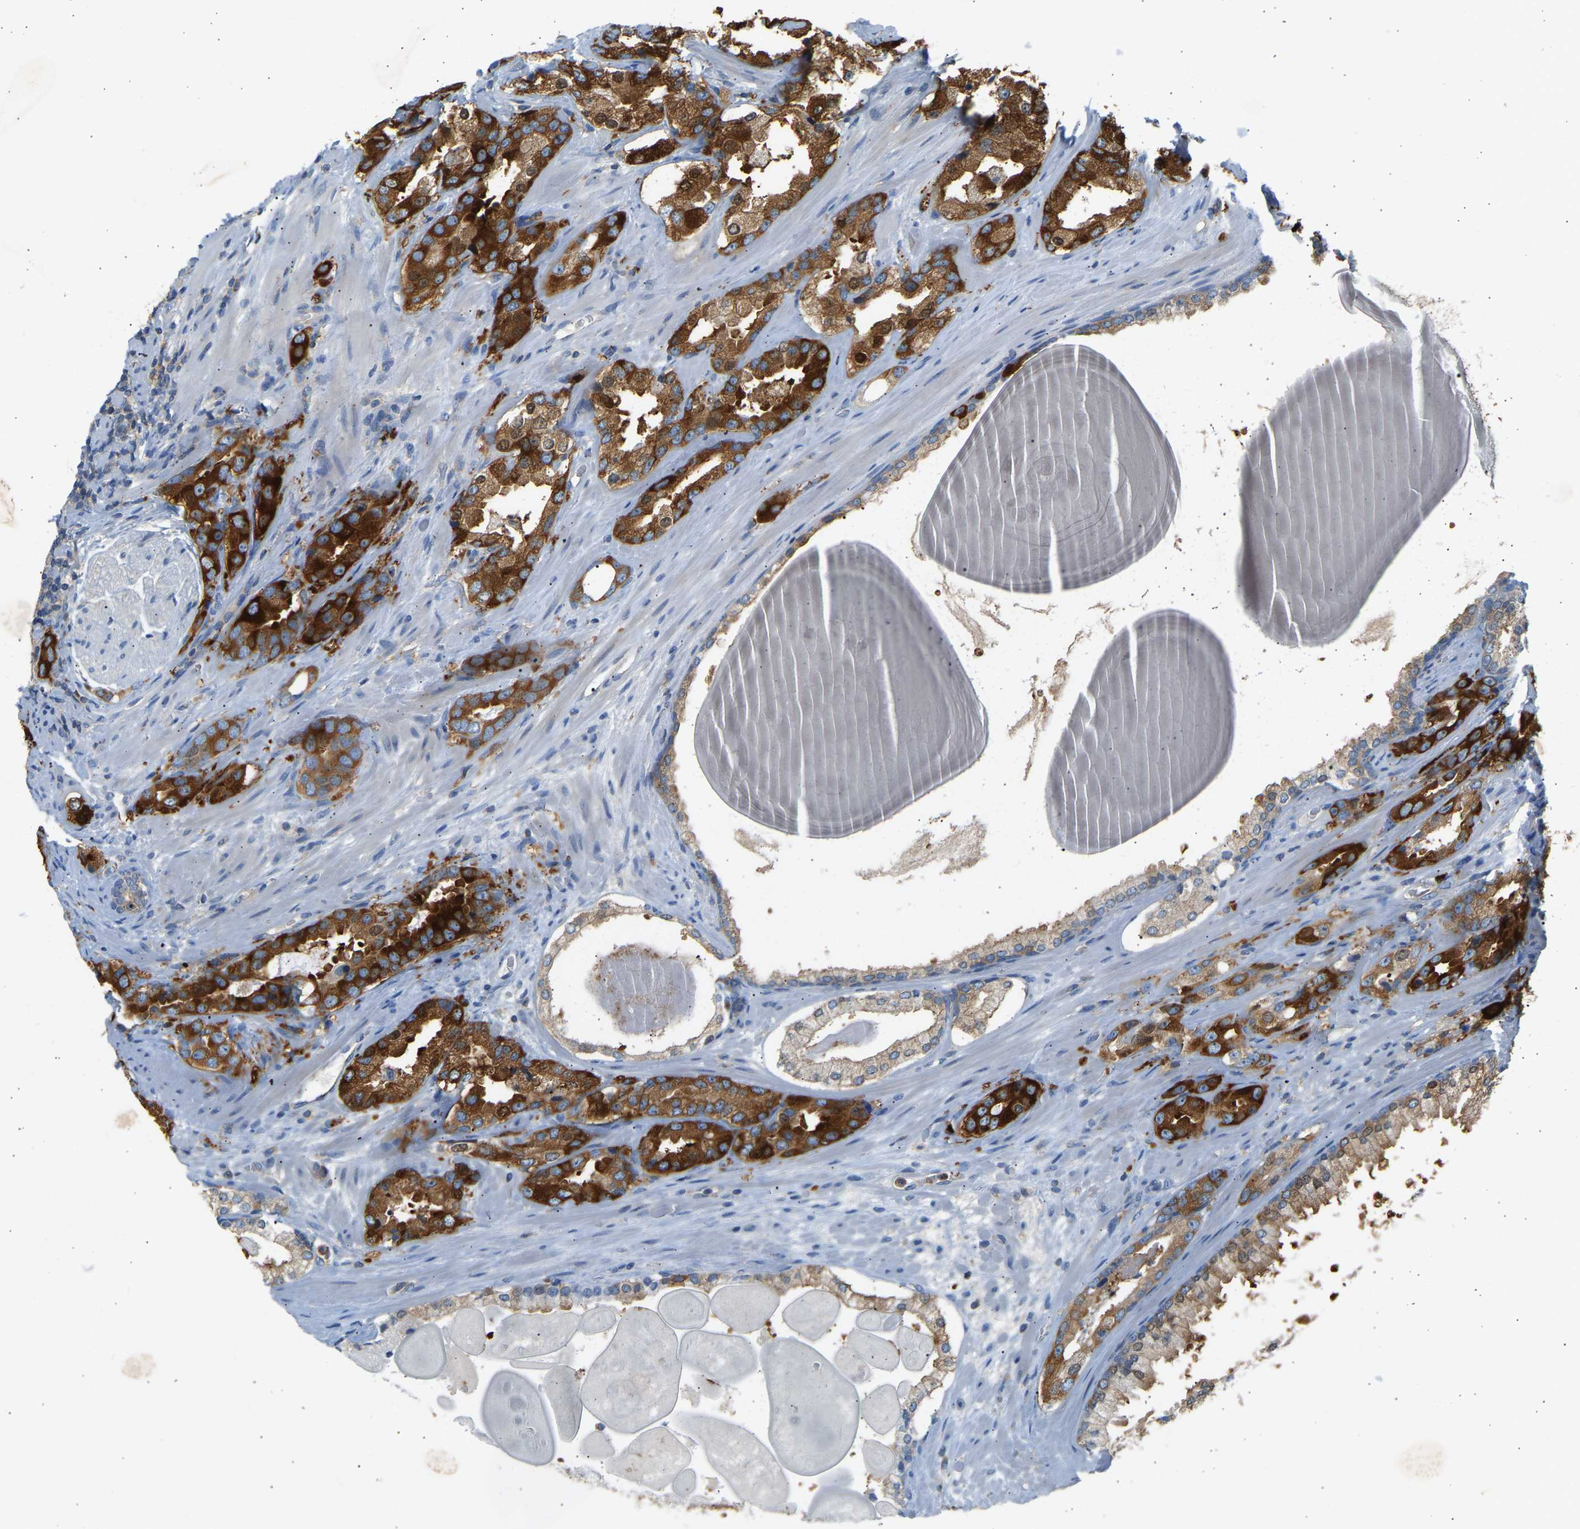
{"staining": {"intensity": "strong", "quantity": ">75%", "location": "cytoplasmic/membranous"}, "tissue": "prostate cancer", "cell_type": "Tumor cells", "image_type": "cancer", "snomed": [{"axis": "morphology", "description": "Adenocarcinoma, High grade"}, {"axis": "topography", "description": "Prostate"}], "caption": "High-grade adenocarcinoma (prostate) stained with a protein marker shows strong staining in tumor cells.", "gene": "TRIM50", "patient": {"sex": "male", "age": 63}}